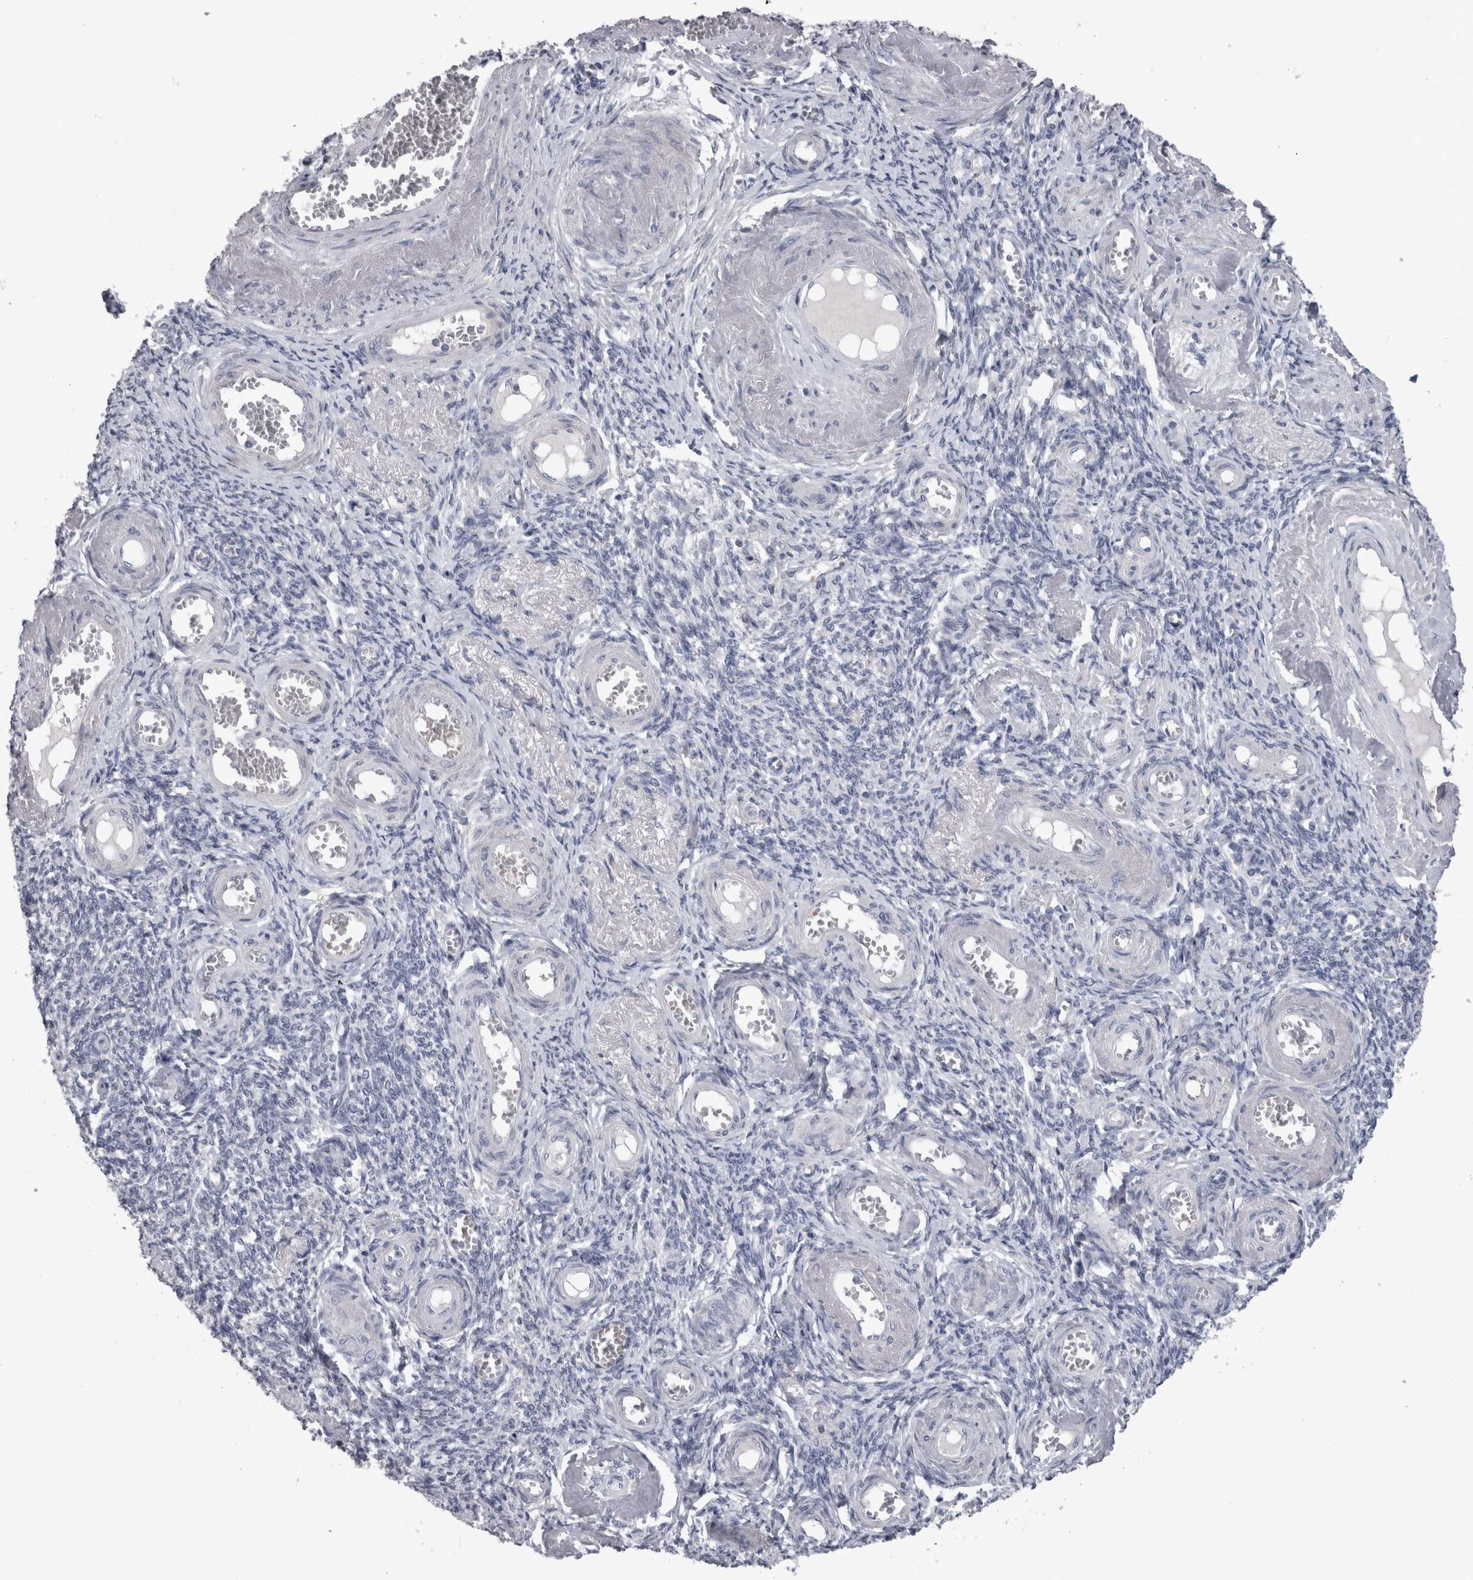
{"staining": {"intensity": "negative", "quantity": "none", "location": "none"}, "tissue": "adipose tissue", "cell_type": "Adipocytes", "image_type": "normal", "snomed": [{"axis": "morphology", "description": "Normal tissue, NOS"}, {"axis": "topography", "description": "Vascular tissue"}, {"axis": "topography", "description": "Fallopian tube"}, {"axis": "topography", "description": "Ovary"}], "caption": "High power microscopy image of an immunohistochemistry image of benign adipose tissue, revealing no significant expression in adipocytes.", "gene": "PDX1", "patient": {"sex": "female", "age": 67}}